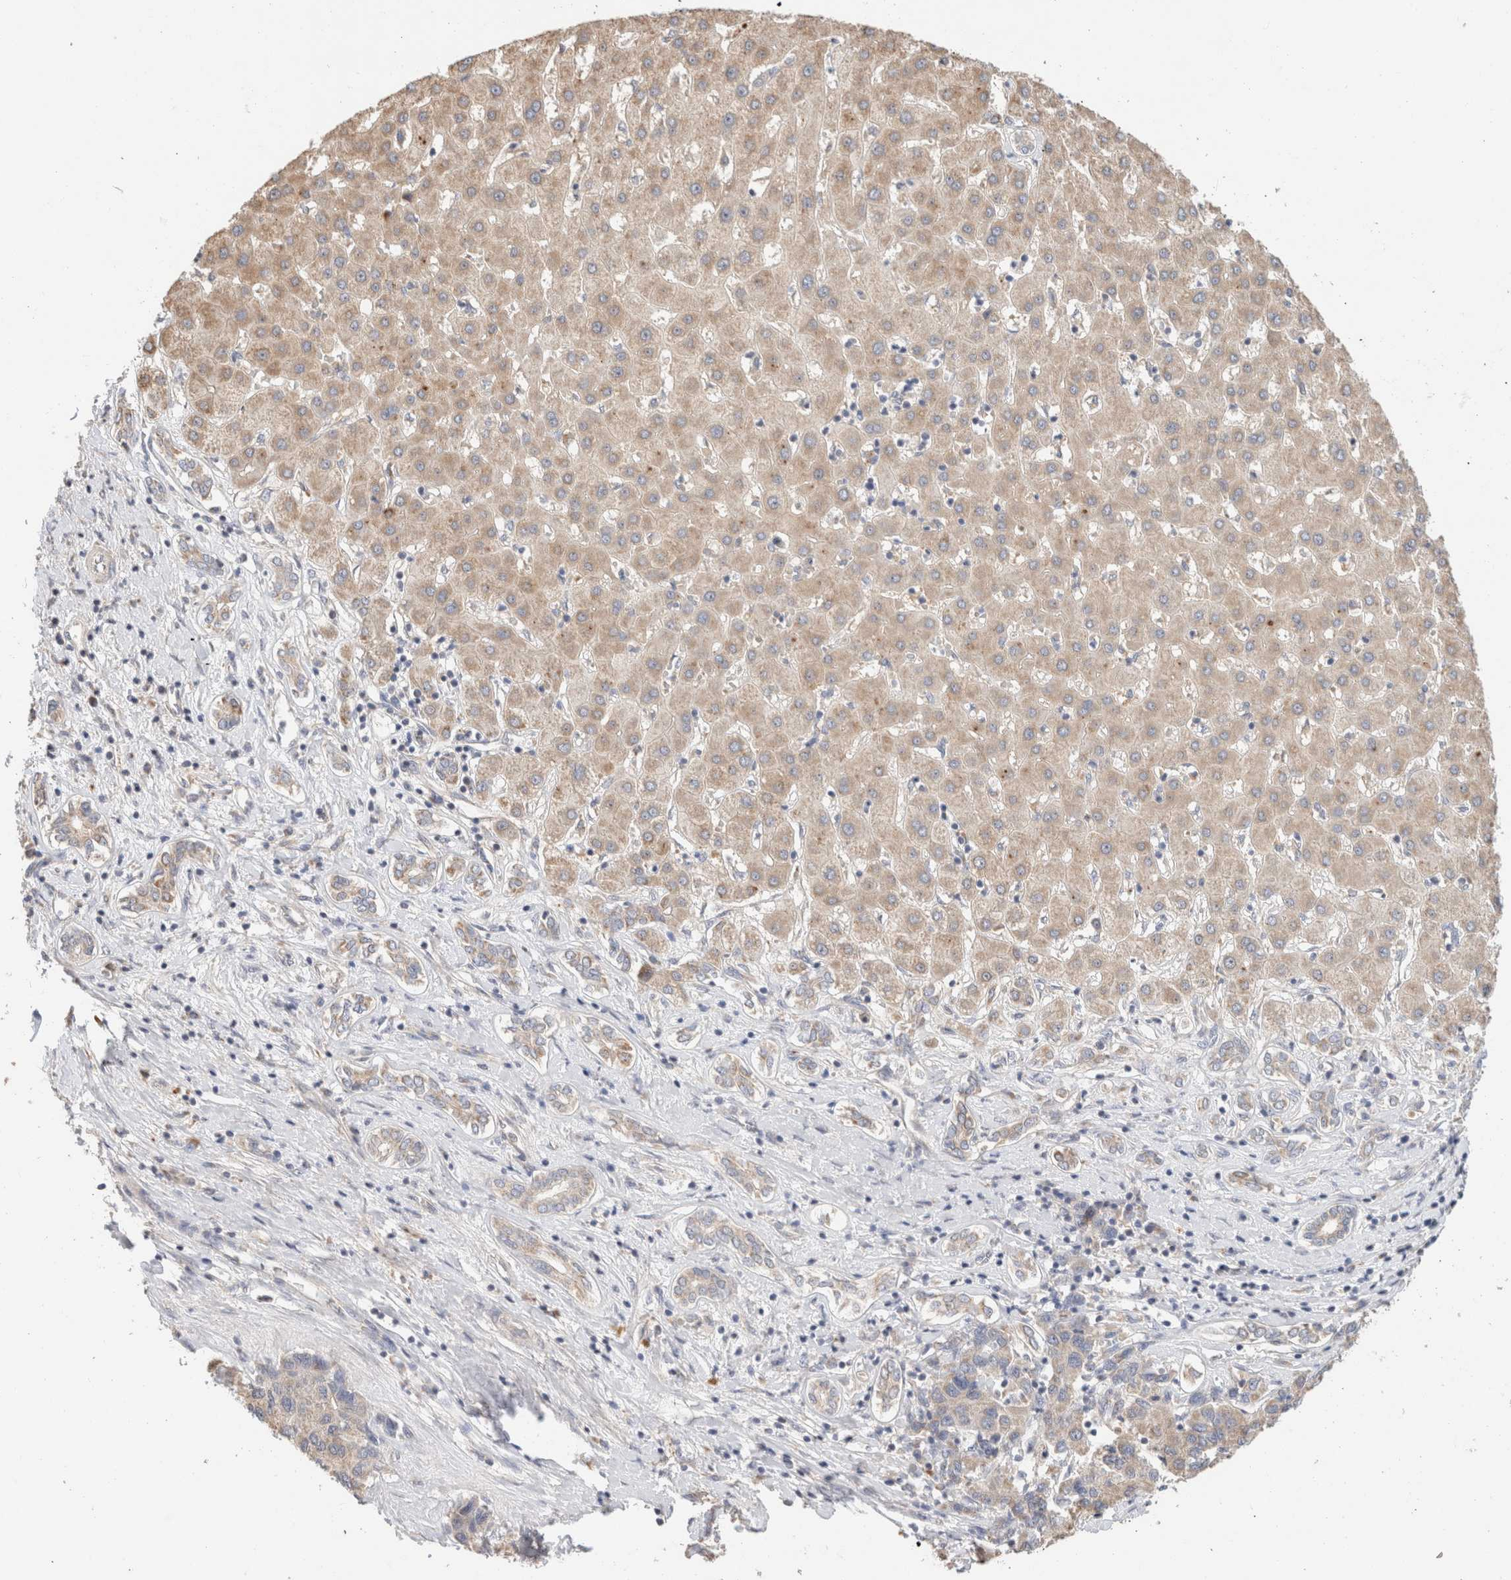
{"staining": {"intensity": "weak", "quantity": ">75%", "location": "cytoplasmic/membranous"}, "tissue": "liver cancer", "cell_type": "Tumor cells", "image_type": "cancer", "snomed": [{"axis": "morphology", "description": "Carcinoma, Hepatocellular, NOS"}, {"axis": "topography", "description": "Liver"}], "caption": "Liver cancer tissue exhibits weak cytoplasmic/membranous expression in about >75% of tumor cells, visualized by immunohistochemistry. Nuclei are stained in blue.", "gene": "CA13", "patient": {"sex": "male", "age": 65}}